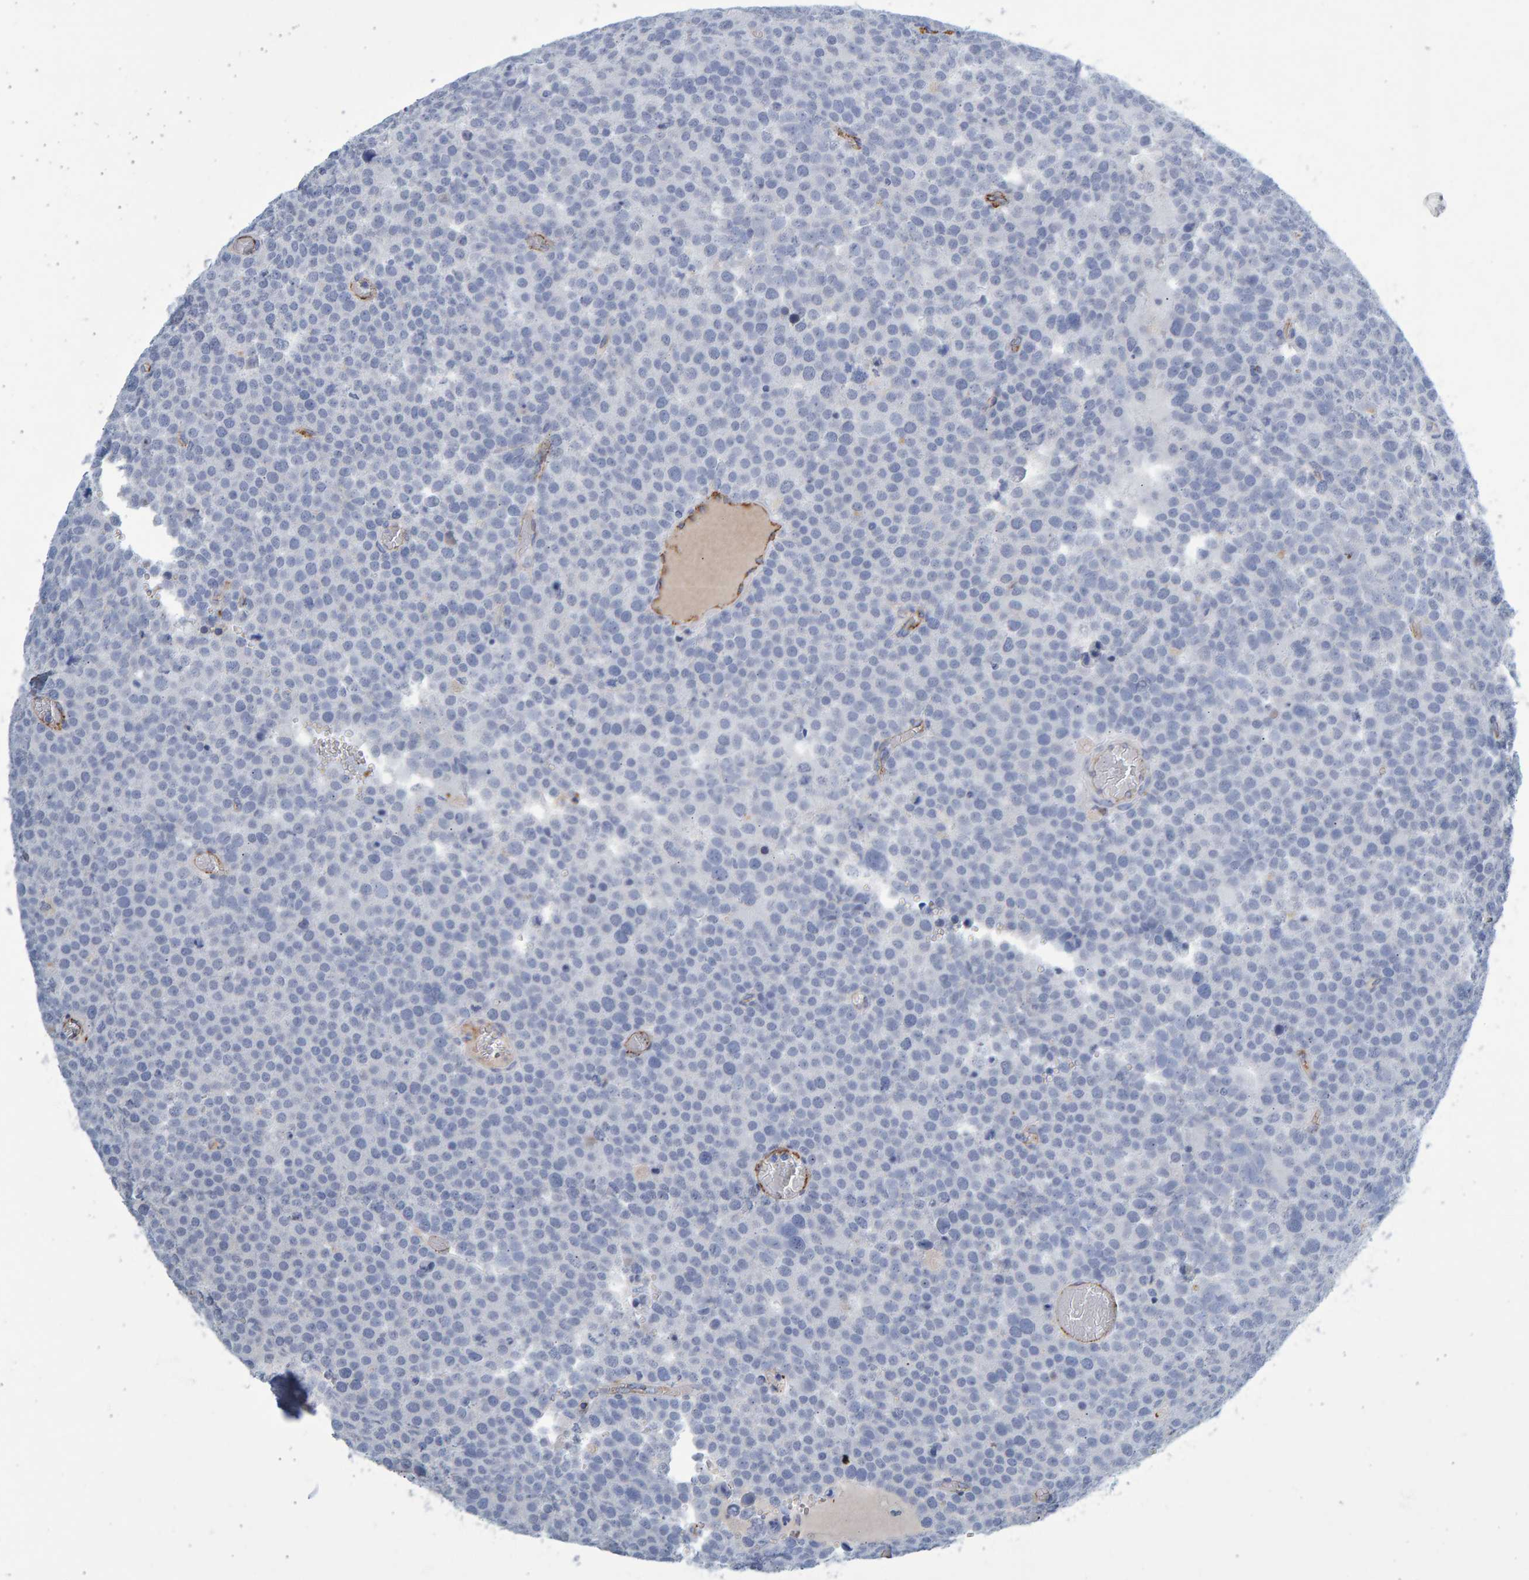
{"staining": {"intensity": "negative", "quantity": "none", "location": "none"}, "tissue": "testis cancer", "cell_type": "Tumor cells", "image_type": "cancer", "snomed": [{"axis": "morphology", "description": "Seminoma, NOS"}, {"axis": "topography", "description": "Testis"}], "caption": "IHC micrograph of testis seminoma stained for a protein (brown), which demonstrates no staining in tumor cells.", "gene": "SLC34A3", "patient": {"sex": "male", "age": 71}}